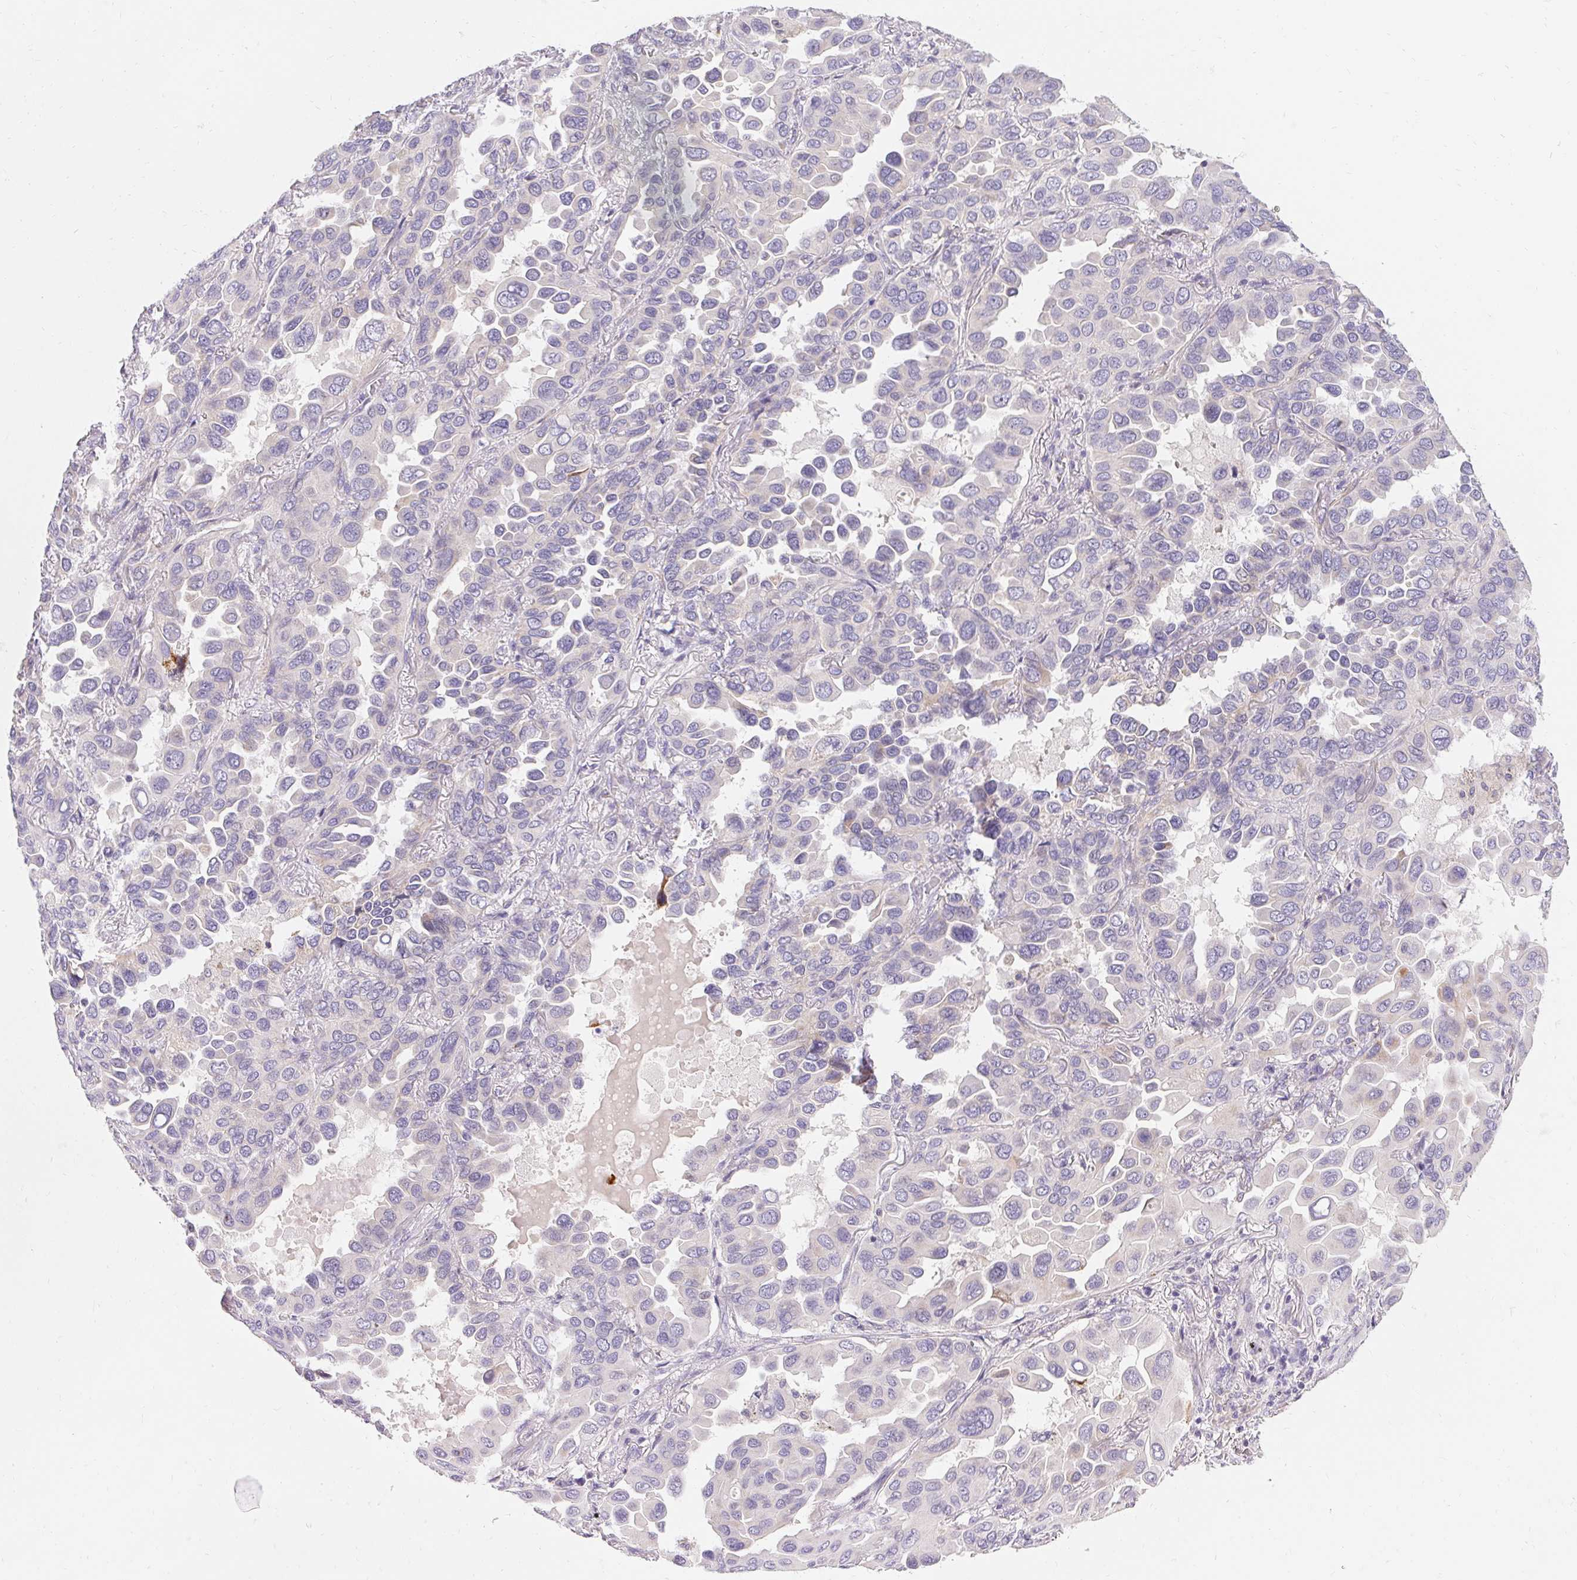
{"staining": {"intensity": "negative", "quantity": "none", "location": "none"}, "tissue": "lung cancer", "cell_type": "Tumor cells", "image_type": "cancer", "snomed": [{"axis": "morphology", "description": "Adenocarcinoma, NOS"}, {"axis": "topography", "description": "Lung"}], "caption": "Immunohistochemical staining of lung cancer exhibits no significant expression in tumor cells.", "gene": "TRIP13", "patient": {"sex": "male", "age": 64}}